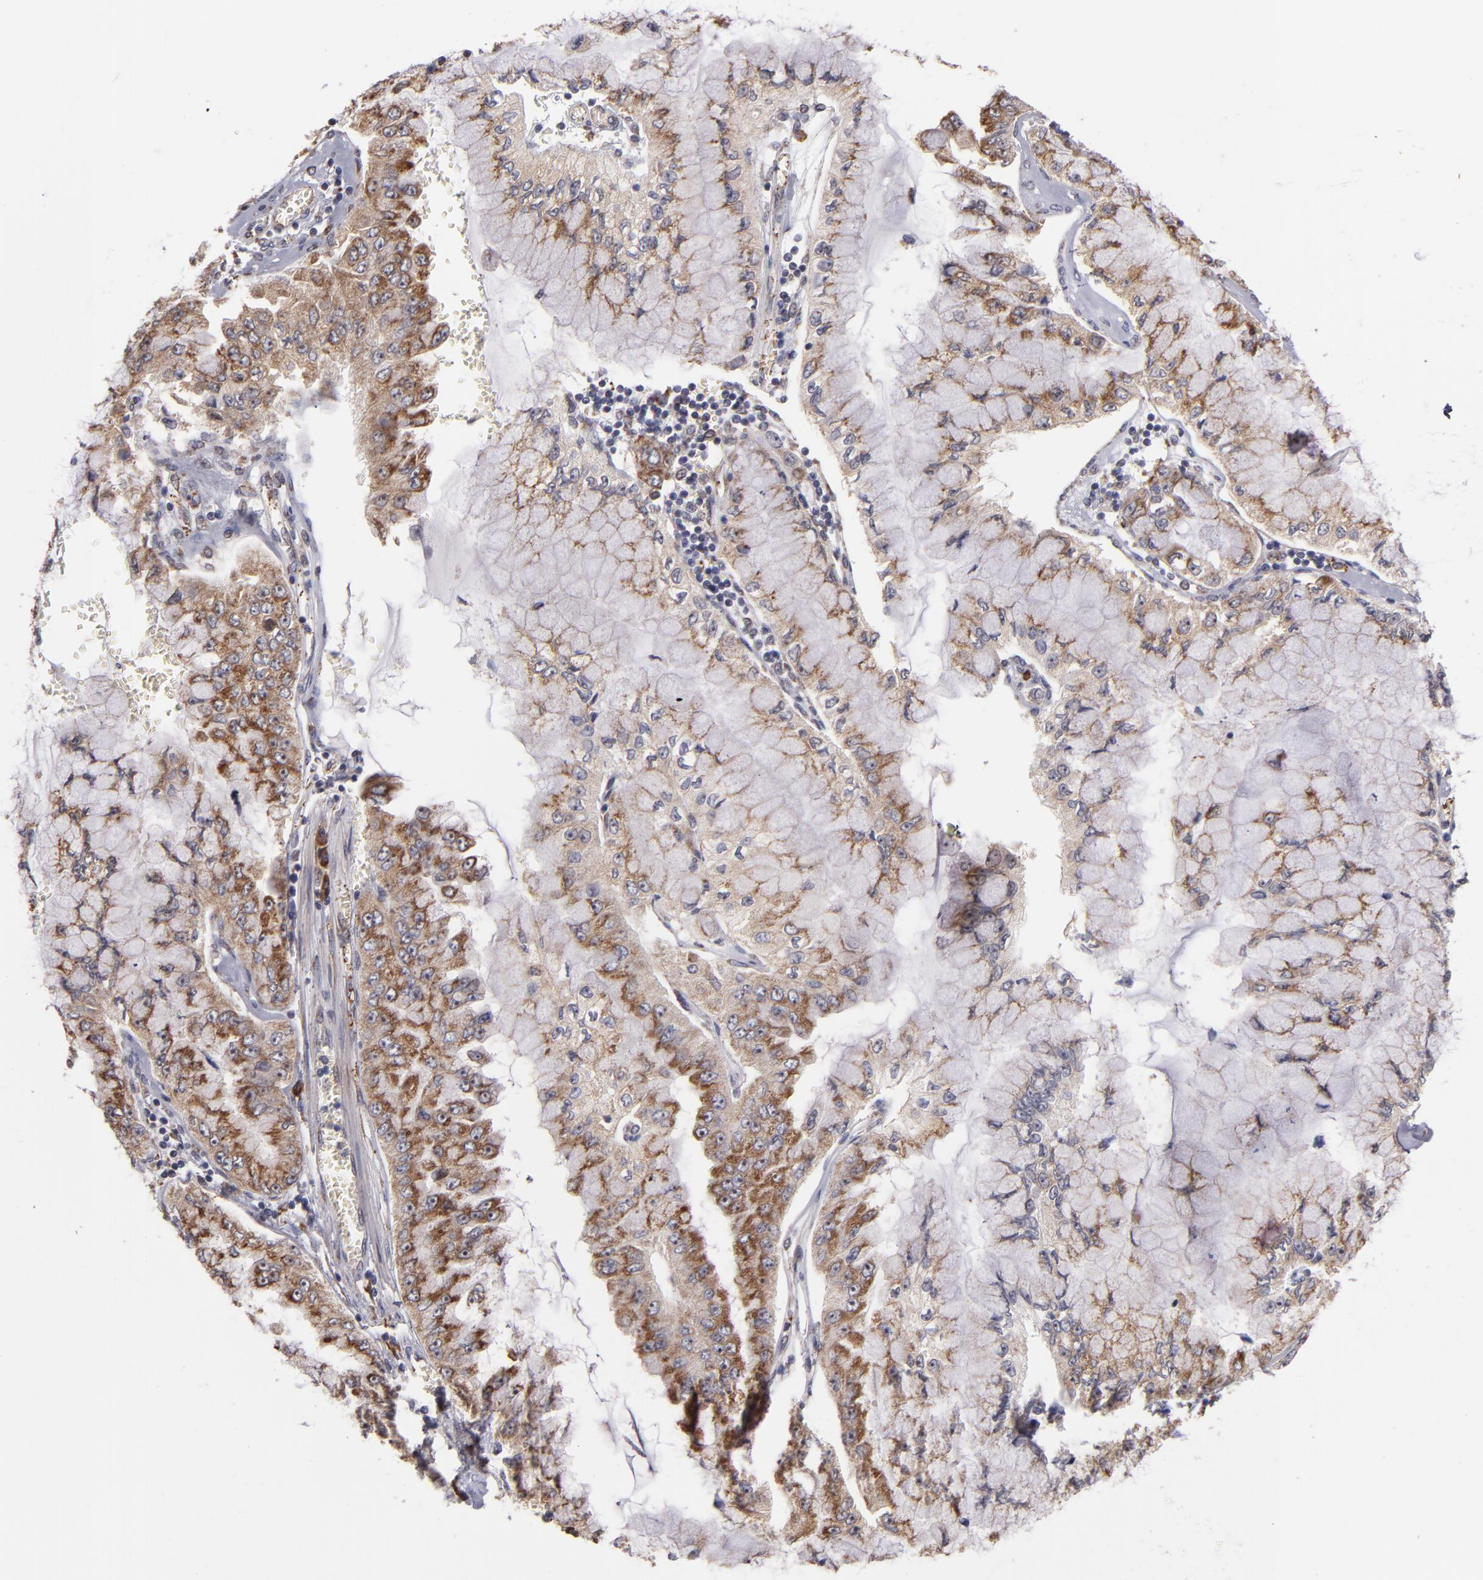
{"staining": {"intensity": "weak", "quantity": ">75%", "location": "cytoplasmic/membranous"}, "tissue": "liver cancer", "cell_type": "Tumor cells", "image_type": "cancer", "snomed": [{"axis": "morphology", "description": "Cholangiocarcinoma"}, {"axis": "topography", "description": "Liver"}], "caption": "Immunohistochemical staining of liver cholangiocarcinoma exhibits low levels of weak cytoplasmic/membranous staining in approximately >75% of tumor cells.", "gene": "CASP1", "patient": {"sex": "female", "age": 79}}